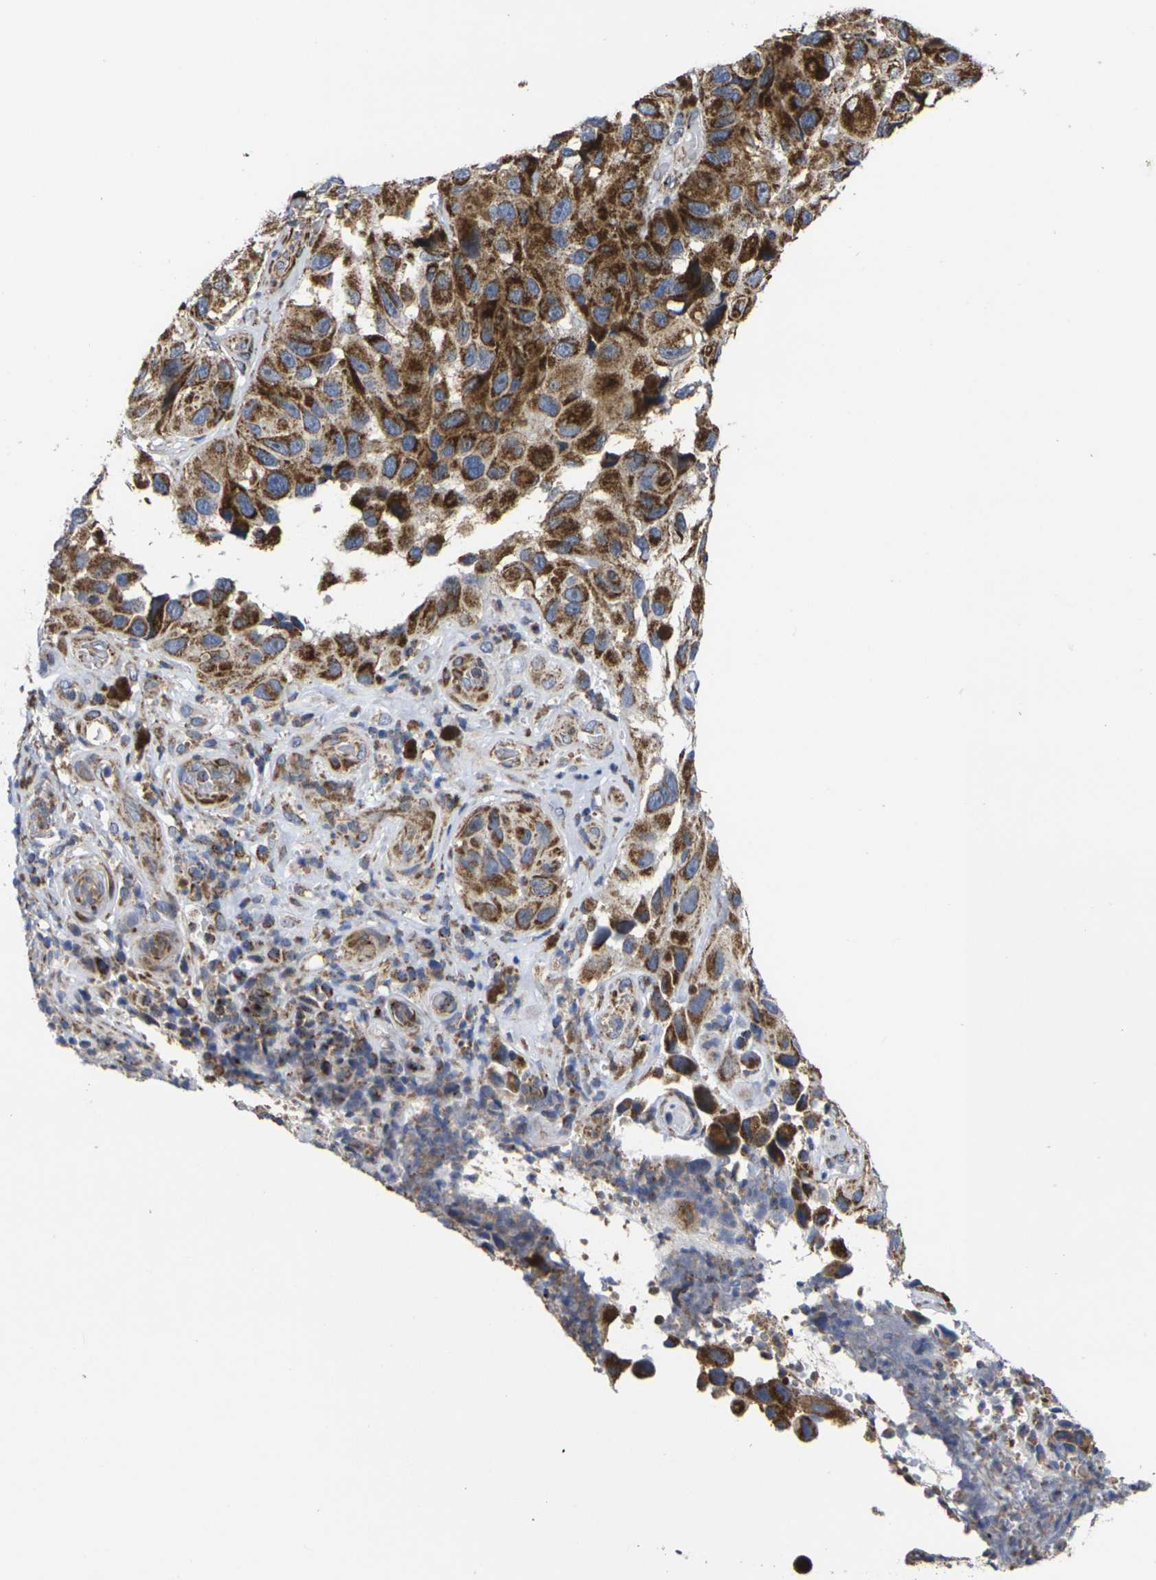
{"staining": {"intensity": "strong", "quantity": ">75%", "location": "cytoplasmic/membranous"}, "tissue": "melanoma", "cell_type": "Tumor cells", "image_type": "cancer", "snomed": [{"axis": "morphology", "description": "Malignant melanoma, NOS"}, {"axis": "topography", "description": "Skin"}], "caption": "Human malignant melanoma stained for a protein (brown) exhibits strong cytoplasmic/membranous positive expression in approximately >75% of tumor cells.", "gene": "P2RY11", "patient": {"sex": "female", "age": 73}}